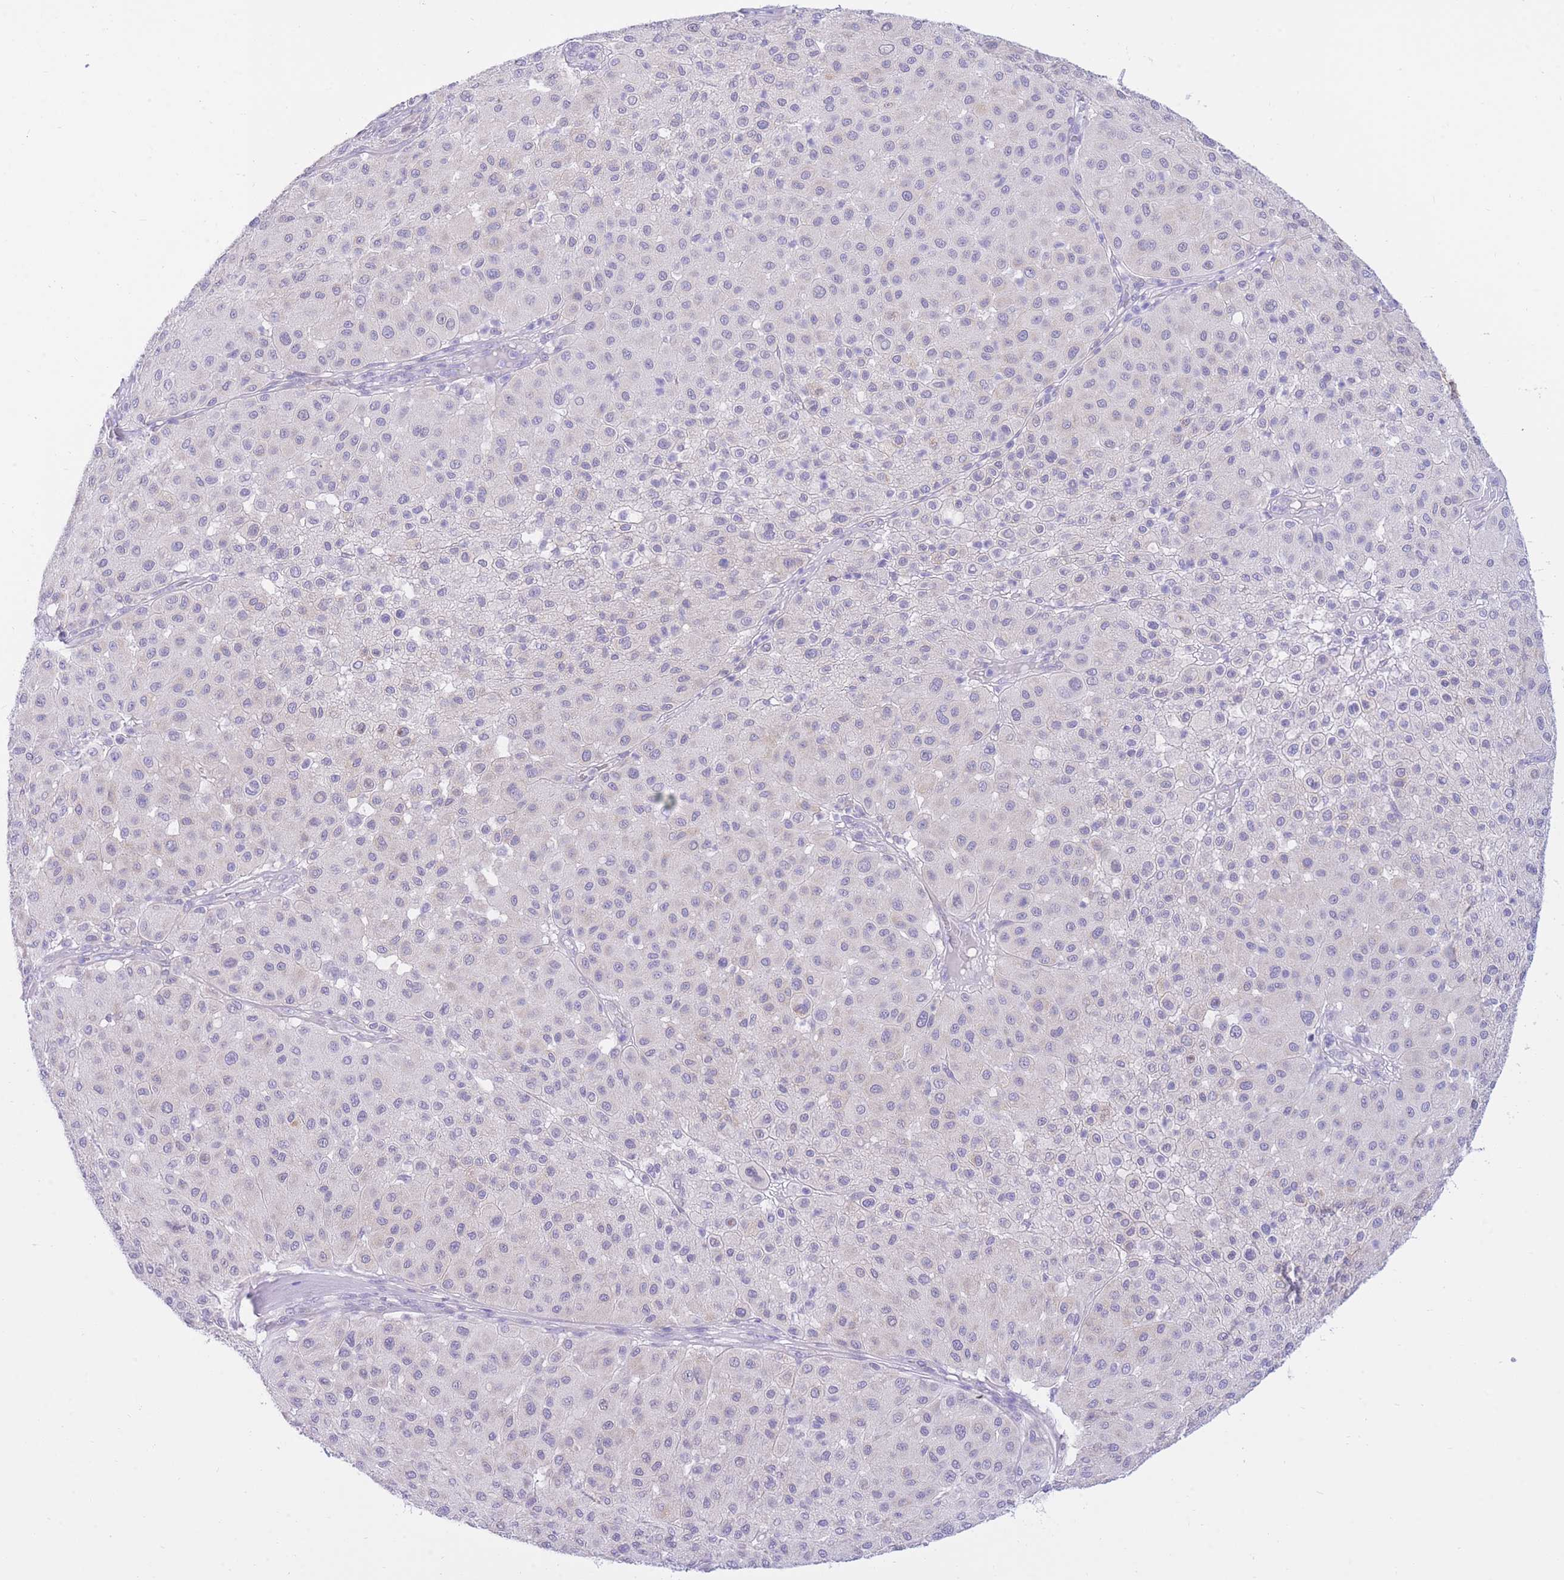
{"staining": {"intensity": "negative", "quantity": "none", "location": "none"}, "tissue": "melanoma", "cell_type": "Tumor cells", "image_type": "cancer", "snomed": [{"axis": "morphology", "description": "Malignant melanoma, Metastatic site"}, {"axis": "topography", "description": "Smooth muscle"}], "caption": "Image shows no protein positivity in tumor cells of malignant melanoma (metastatic site) tissue.", "gene": "SSUH2", "patient": {"sex": "male", "age": 41}}